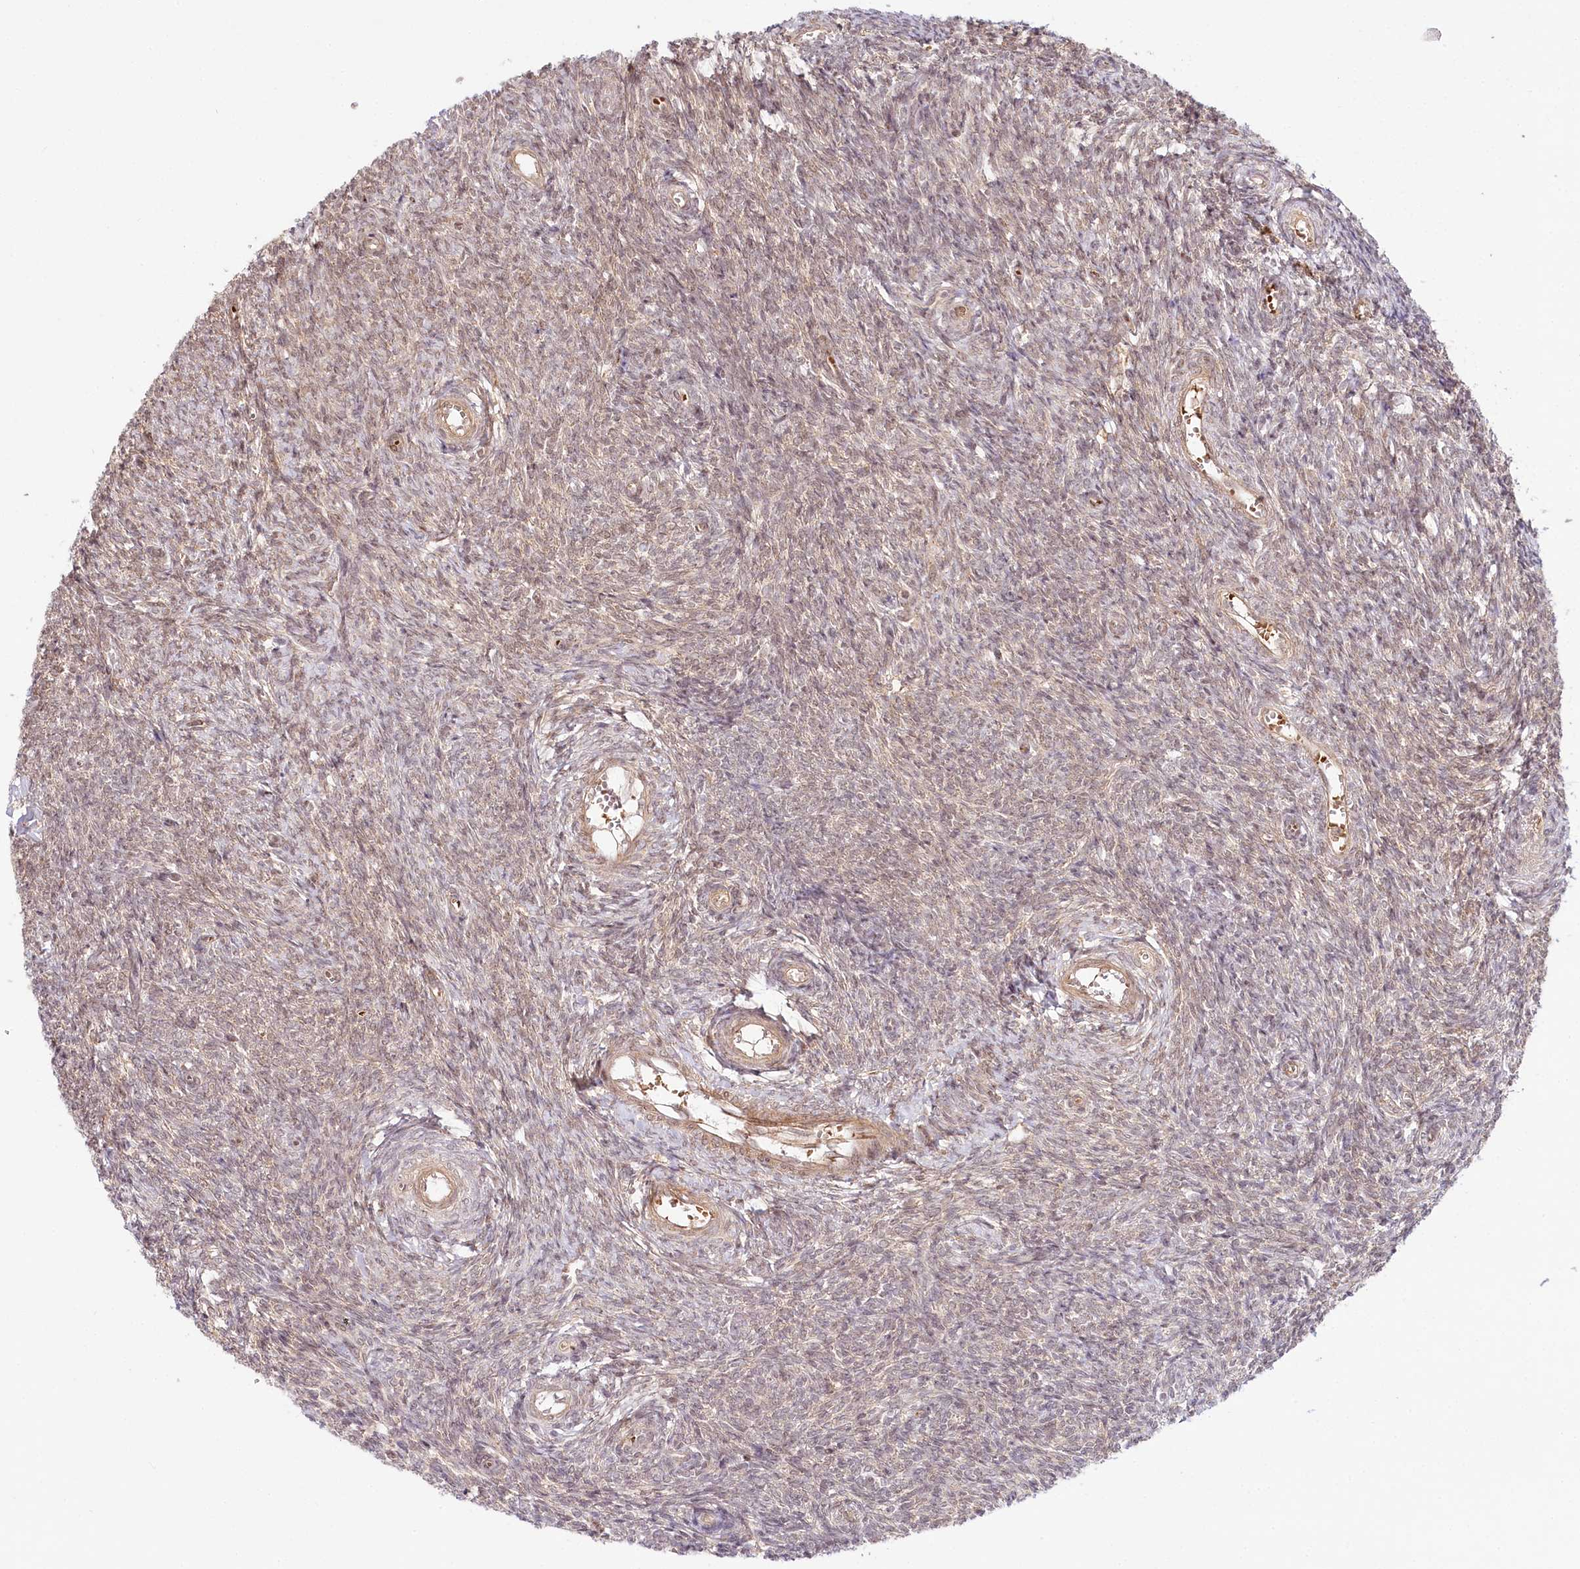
{"staining": {"intensity": "weak", "quantity": "25%-75%", "location": "nuclear"}, "tissue": "ovary", "cell_type": "Ovarian stroma cells", "image_type": "normal", "snomed": [{"axis": "morphology", "description": "Normal tissue, NOS"}, {"axis": "topography", "description": "Ovary"}], "caption": "A low amount of weak nuclear positivity is identified in about 25%-75% of ovarian stroma cells in normal ovary. Nuclei are stained in blue.", "gene": "TUBGCP2", "patient": {"sex": "female", "age": 44}}